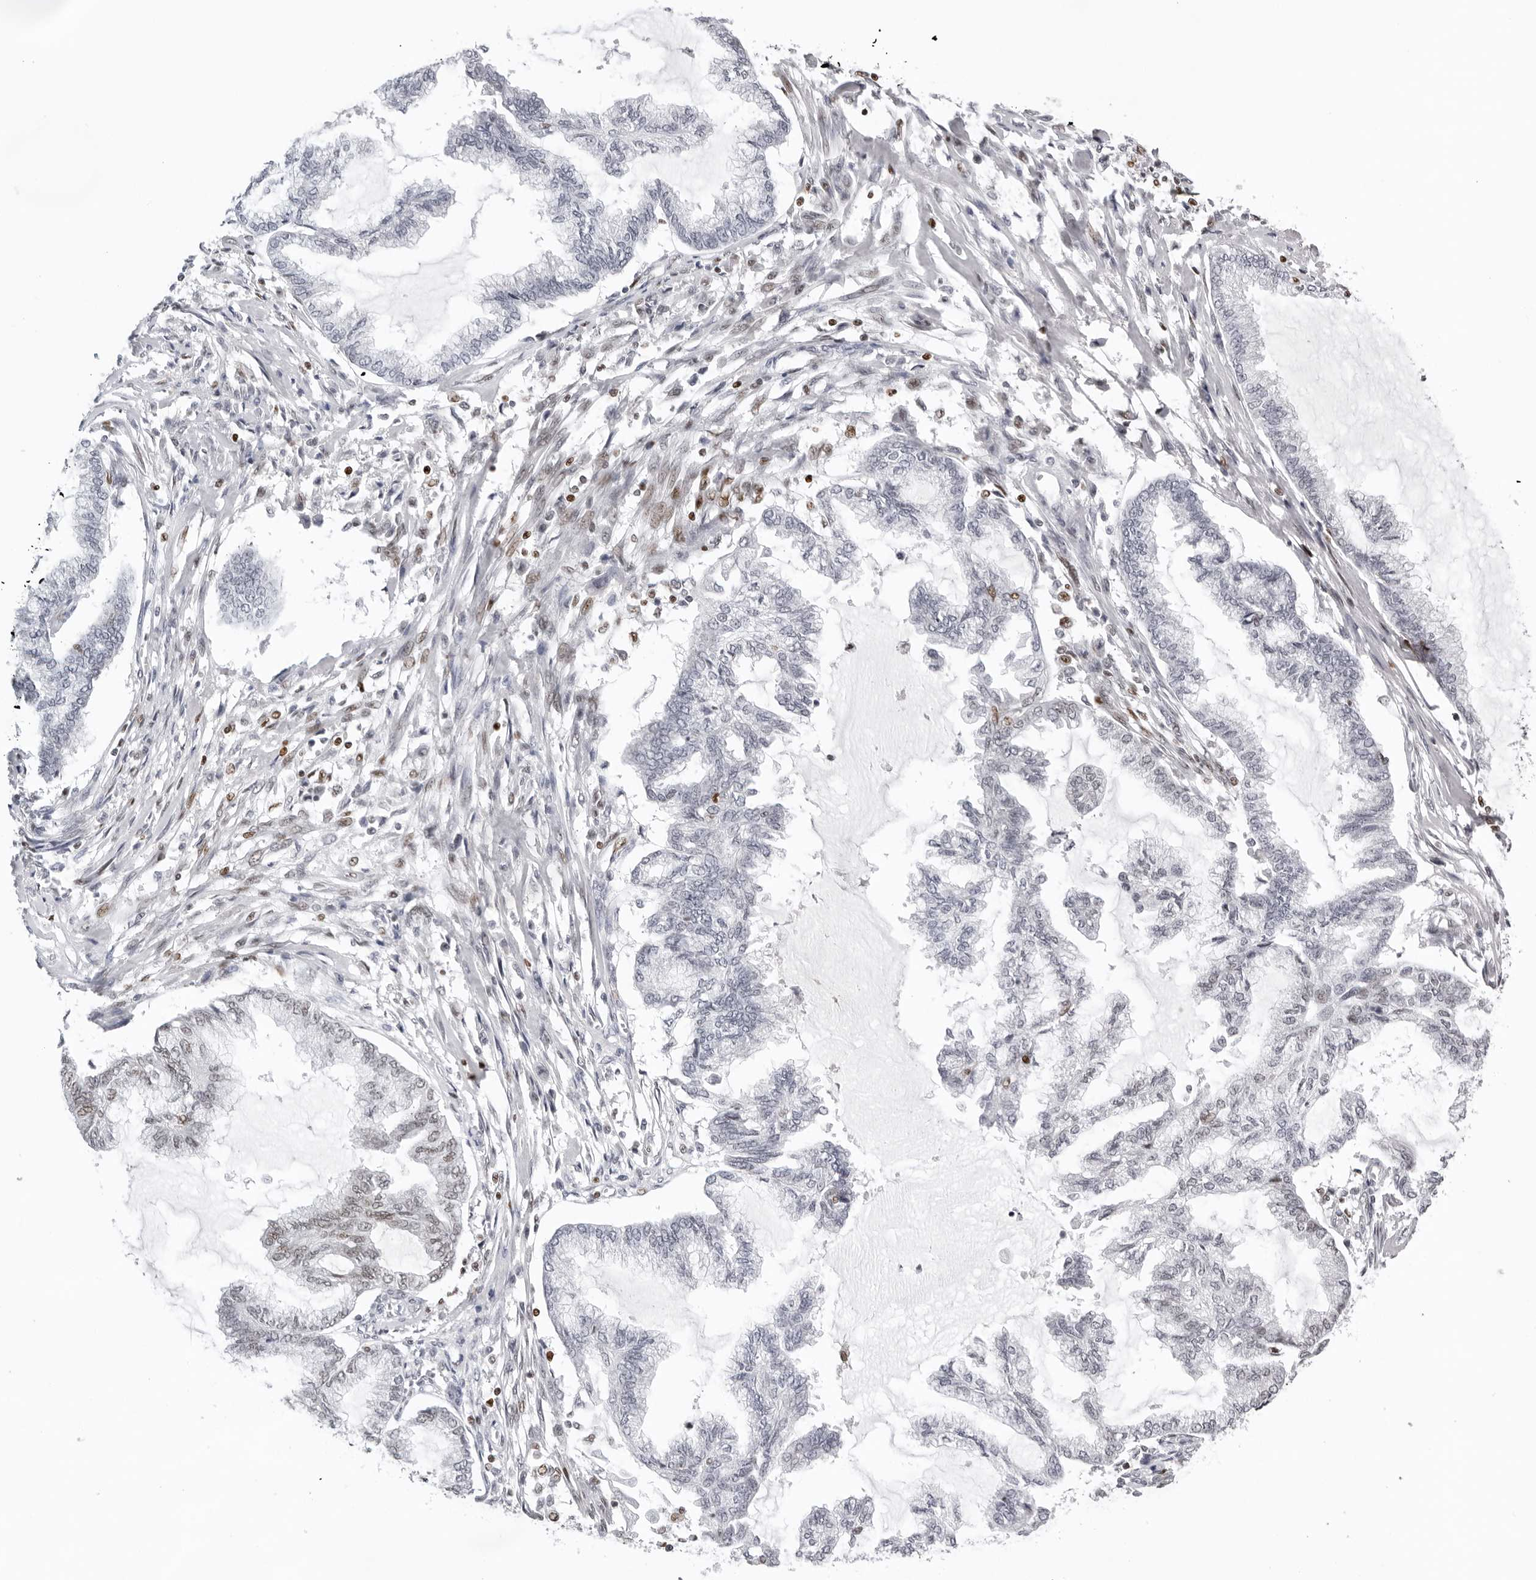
{"staining": {"intensity": "negative", "quantity": "none", "location": "none"}, "tissue": "endometrial cancer", "cell_type": "Tumor cells", "image_type": "cancer", "snomed": [{"axis": "morphology", "description": "Adenocarcinoma, NOS"}, {"axis": "topography", "description": "Endometrium"}], "caption": "Tumor cells are negative for protein expression in human endometrial cancer (adenocarcinoma).", "gene": "OGG1", "patient": {"sex": "female", "age": 86}}